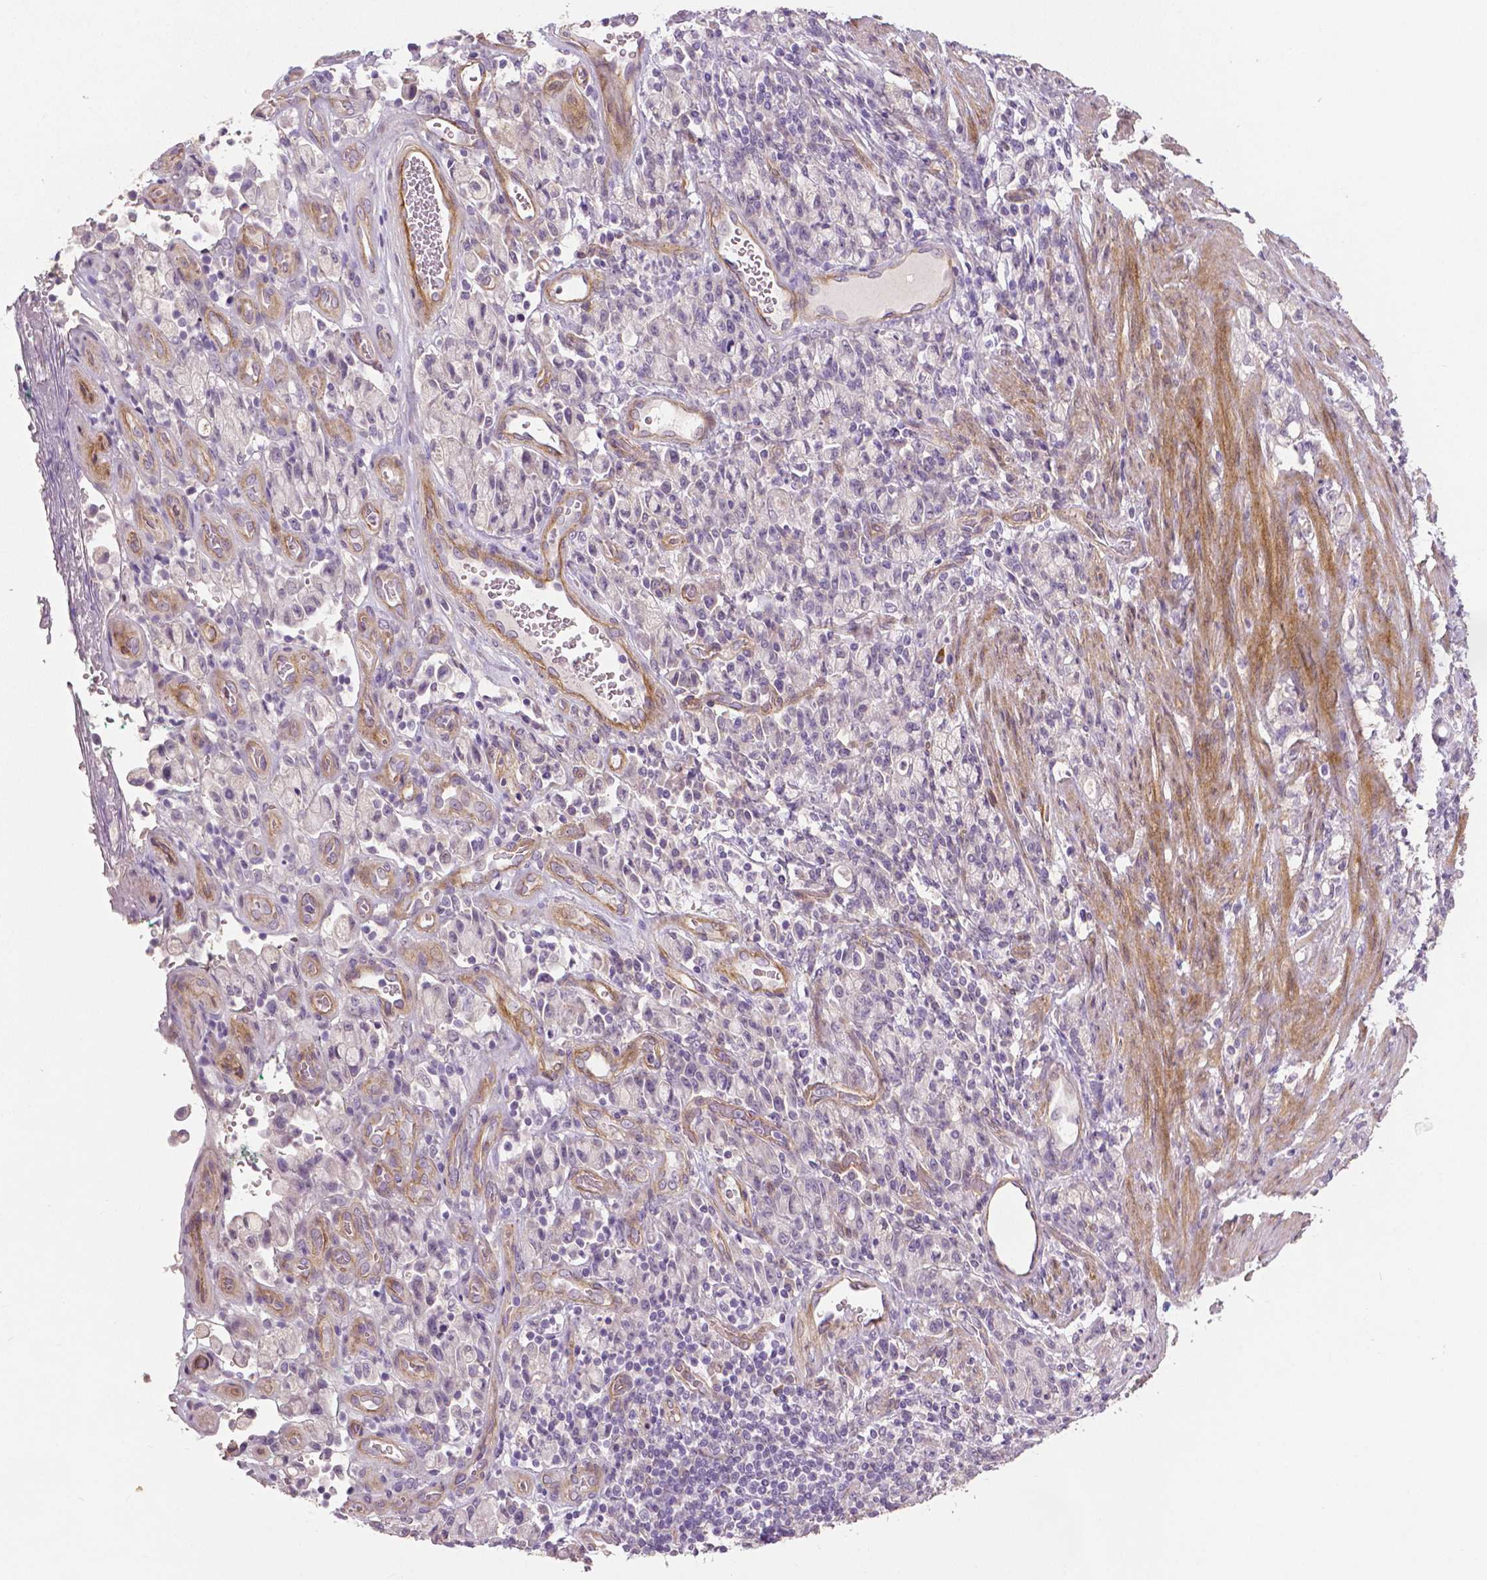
{"staining": {"intensity": "negative", "quantity": "none", "location": "none"}, "tissue": "stomach cancer", "cell_type": "Tumor cells", "image_type": "cancer", "snomed": [{"axis": "morphology", "description": "Adenocarcinoma, NOS"}, {"axis": "topography", "description": "Stomach"}], "caption": "DAB immunohistochemical staining of human stomach cancer (adenocarcinoma) exhibits no significant staining in tumor cells. Nuclei are stained in blue.", "gene": "FLT1", "patient": {"sex": "male", "age": 77}}